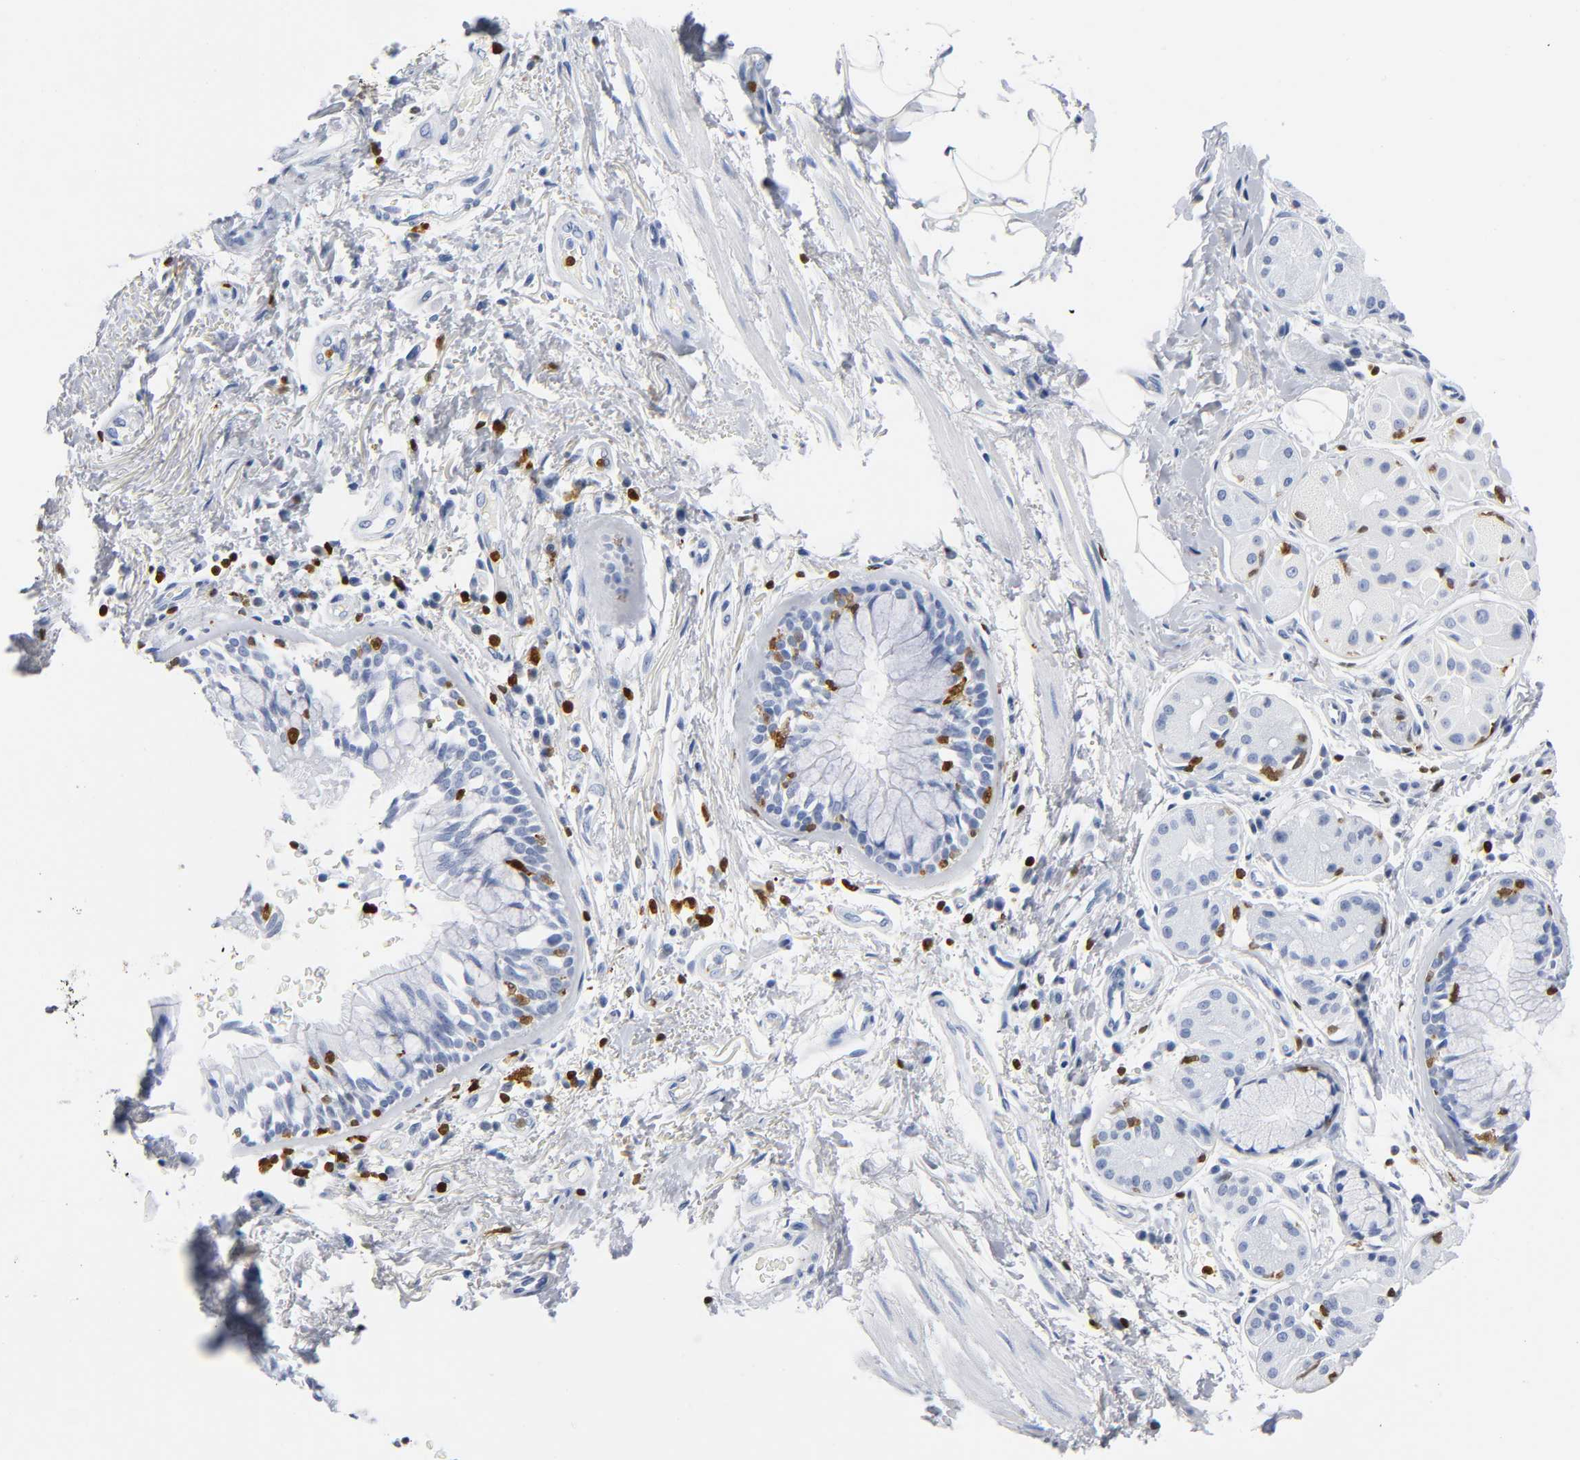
{"staining": {"intensity": "negative", "quantity": "none", "location": "none"}, "tissue": "bronchus", "cell_type": "Respiratory epithelial cells", "image_type": "normal", "snomed": [{"axis": "morphology", "description": "Normal tissue, NOS"}, {"axis": "morphology", "description": "Adenocarcinoma, NOS"}, {"axis": "topography", "description": "Bronchus"}, {"axis": "topography", "description": "Lung"}], "caption": "Histopathology image shows no protein positivity in respiratory epithelial cells of unremarkable bronchus. Nuclei are stained in blue.", "gene": "DOK2", "patient": {"sex": "male", "age": 71}}